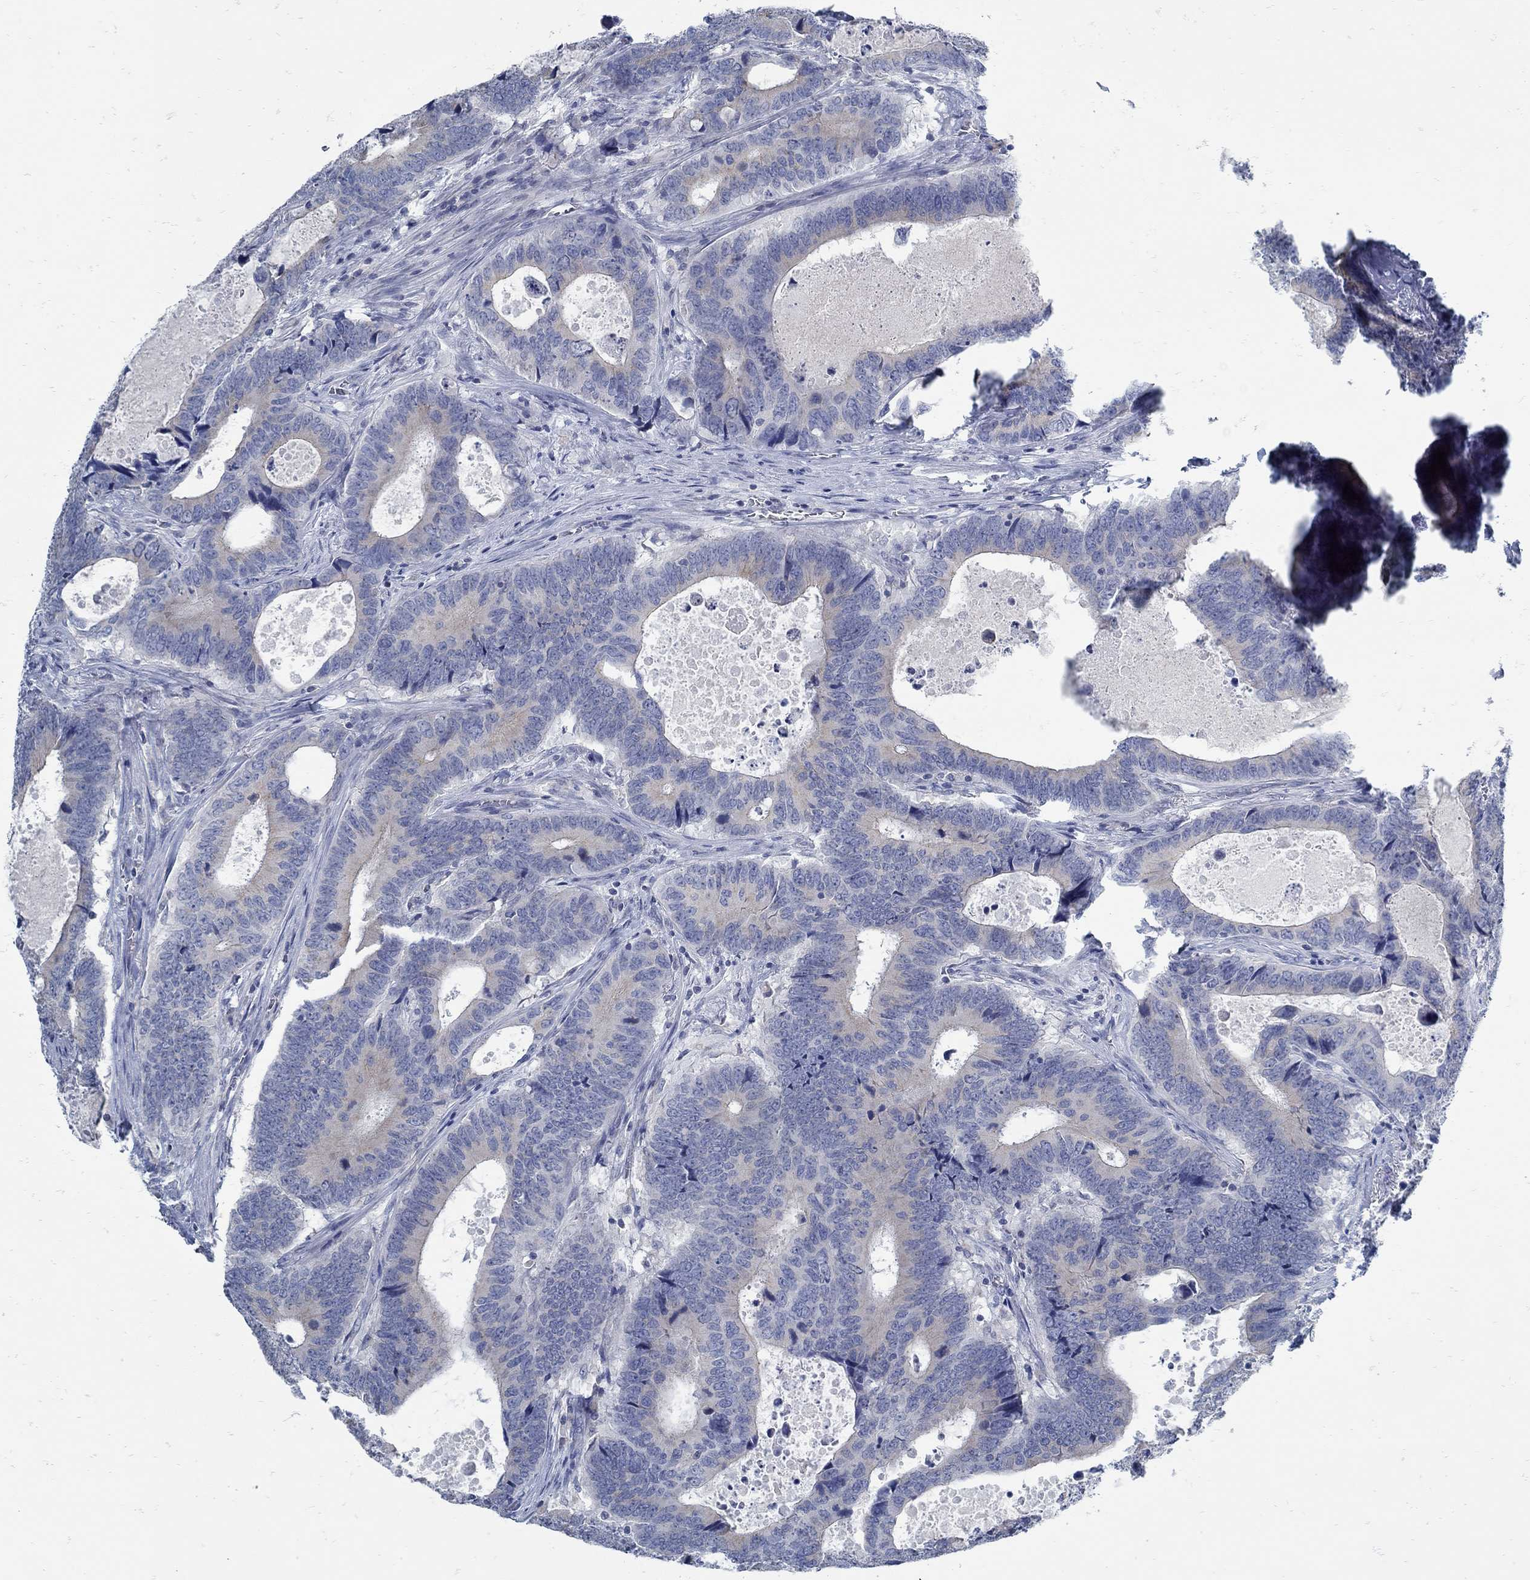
{"staining": {"intensity": "negative", "quantity": "none", "location": "none"}, "tissue": "colorectal cancer", "cell_type": "Tumor cells", "image_type": "cancer", "snomed": [{"axis": "morphology", "description": "Adenocarcinoma, NOS"}, {"axis": "topography", "description": "Colon"}], "caption": "Tumor cells are negative for brown protein staining in colorectal cancer.", "gene": "ZFAND4", "patient": {"sex": "female", "age": 82}}